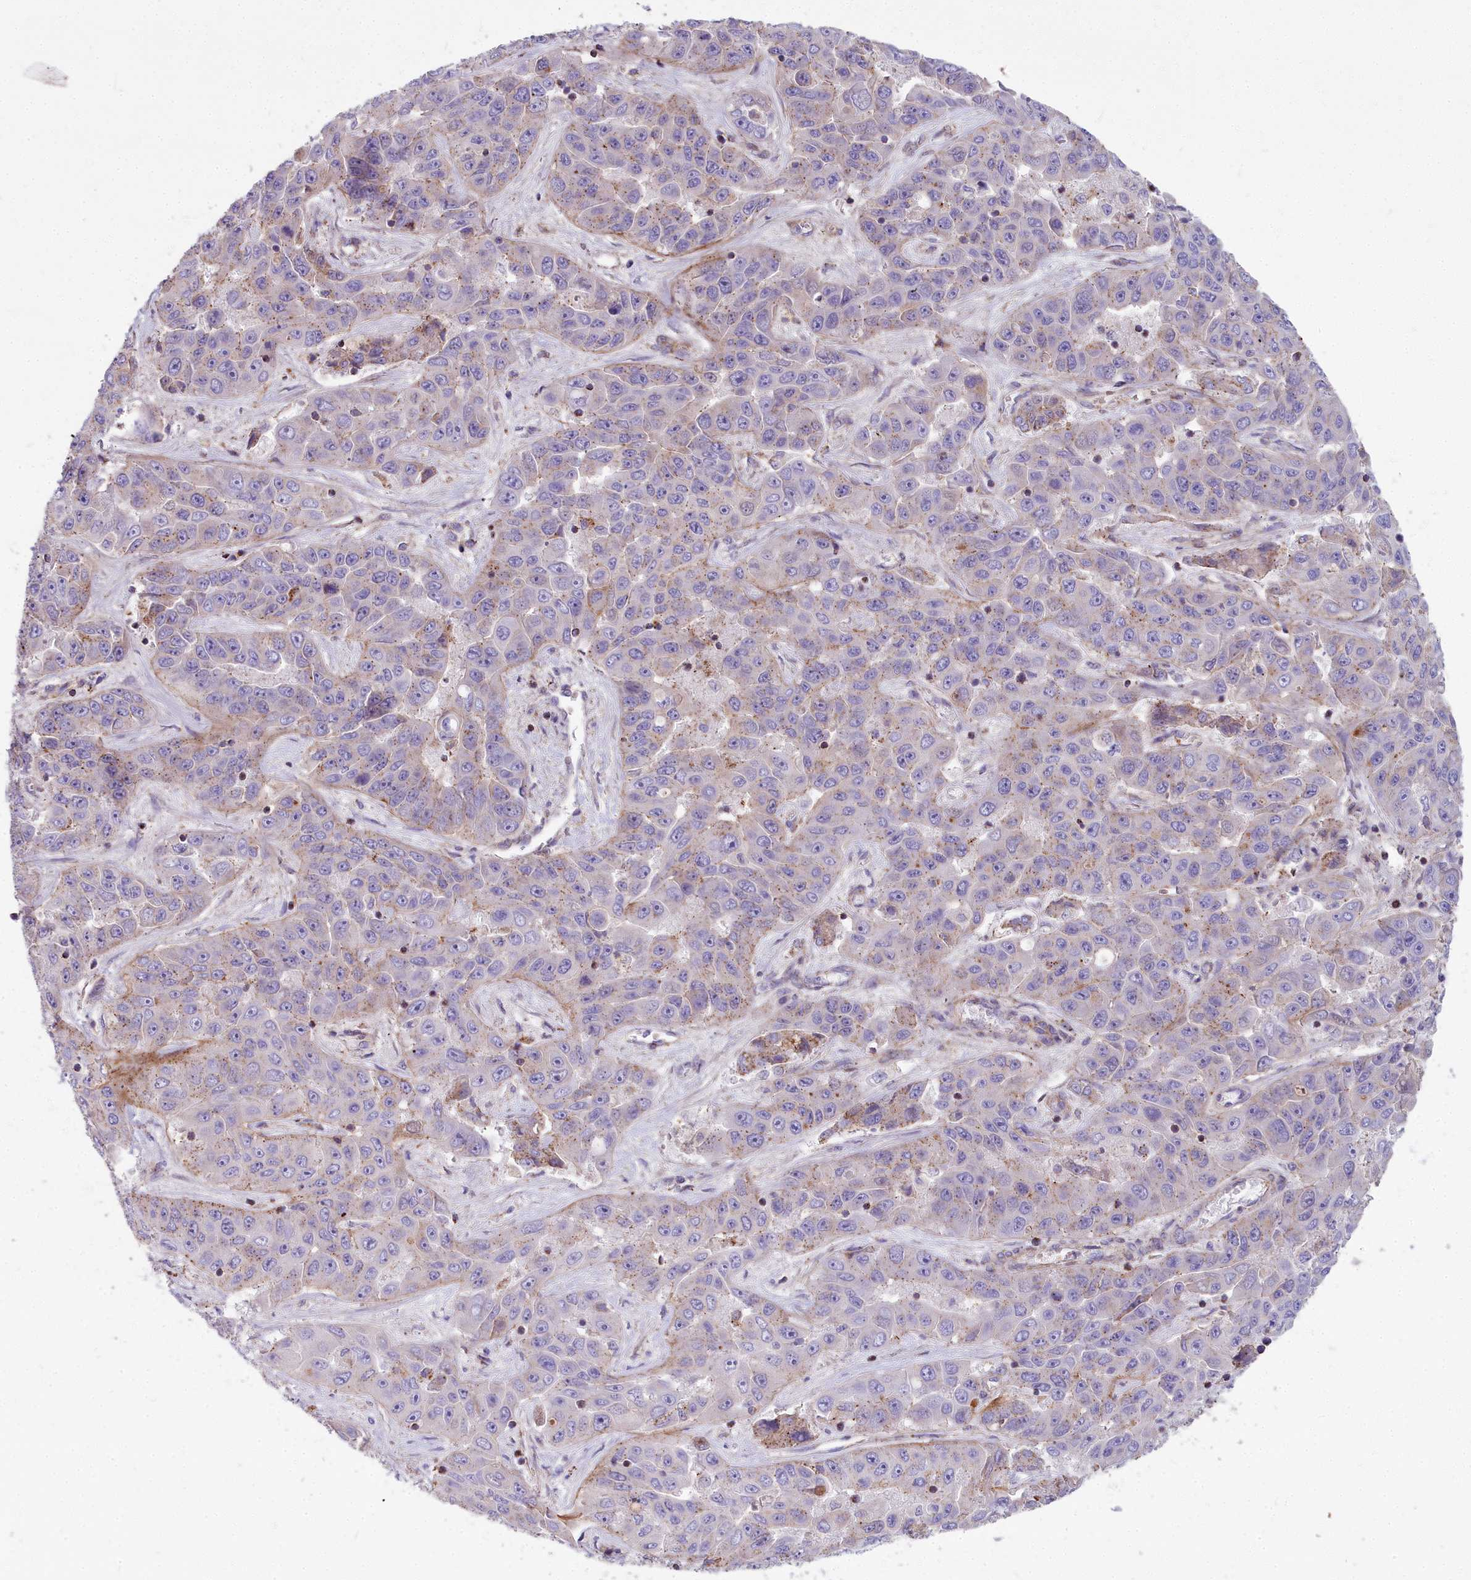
{"staining": {"intensity": "moderate", "quantity": "<25%", "location": "cytoplasmic/membranous"}, "tissue": "liver cancer", "cell_type": "Tumor cells", "image_type": "cancer", "snomed": [{"axis": "morphology", "description": "Cholangiocarcinoma"}, {"axis": "topography", "description": "Liver"}], "caption": "Immunohistochemical staining of human liver cancer exhibits moderate cytoplasmic/membranous protein expression in approximately <25% of tumor cells.", "gene": "FRMPD1", "patient": {"sex": "female", "age": 52}}